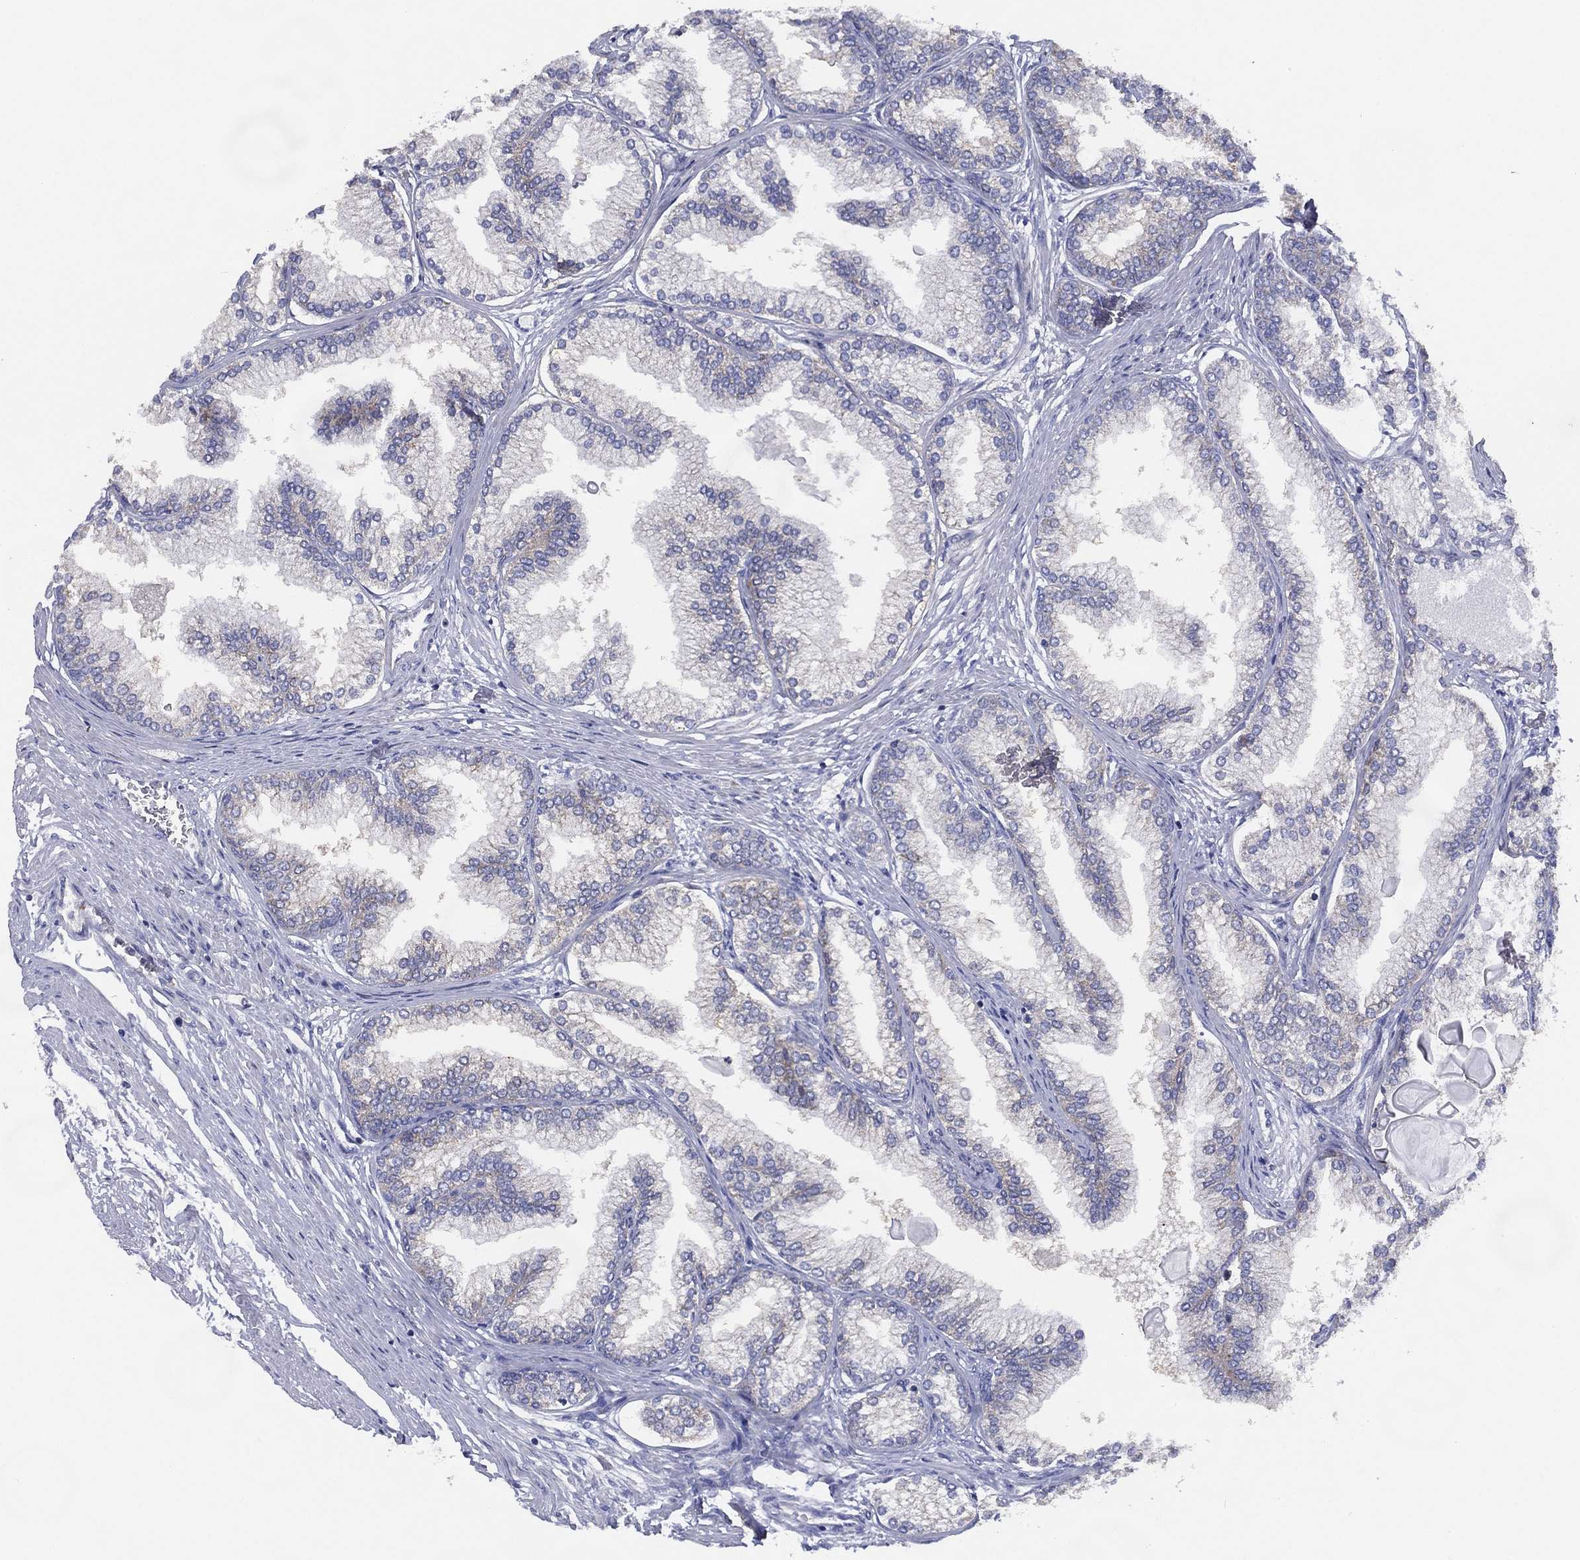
{"staining": {"intensity": "weak", "quantity": "<25%", "location": "cytoplasmic/membranous"}, "tissue": "prostate", "cell_type": "Glandular cells", "image_type": "normal", "snomed": [{"axis": "morphology", "description": "Normal tissue, NOS"}, {"axis": "topography", "description": "Prostate"}], "caption": "Immunohistochemistry micrograph of unremarkable prostate: human prostate stained with DAB reveals no significant protein expression in glandular cells. The staining is performed using DAB (3,3'-diaminobenzidine) brown chromogen with nuclei counter-stained in using hematoxylin.", "gene": "ZNF223", "patient": {"sex": "male", "age": 72}}